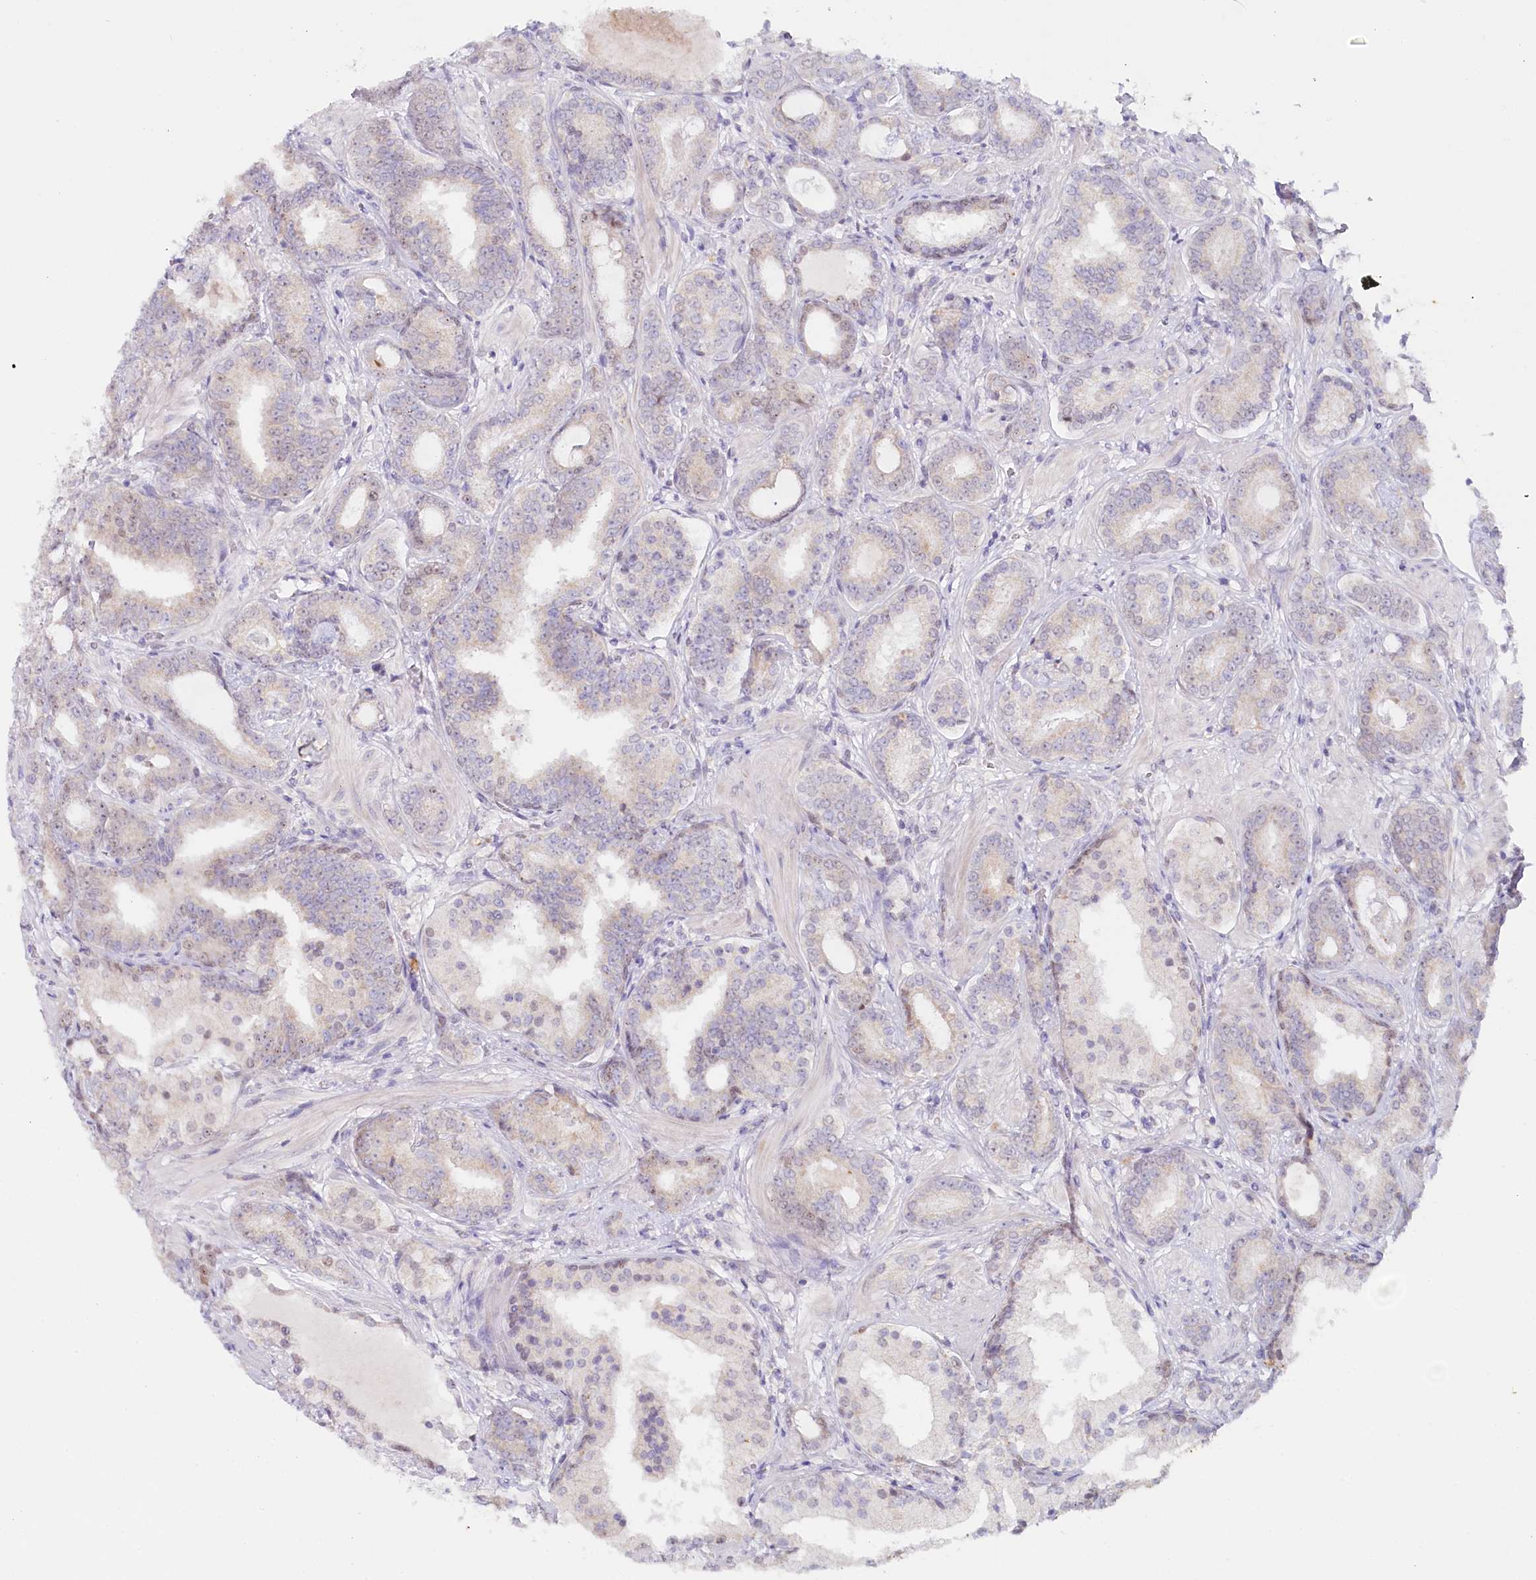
{"staining": {"intensity": "weak", "quantity": "<25%", "location": "nuclear"}, "tissue": "prostate cancer", "cell_type": "Tumor cells", "image_type": "cancer", "snomed": [{"axis": "morphology", "description": "Adenocarcinoma, High grade"}, {"axis": "topography", "description": "Prostate"}], "caption": "DAB immunohistochemical staining of human prostate adenocarcinoma (high-grade) shows no significant staining in tumor cells. The staining was performed using DAB (3,3'-diaminobenzidine) to visualize the protein expression in brown, while the nuclei were stained in blue with hematoxylin (Magnification: 20x).", "gene": "PSAPL1", "patient": {"sex": "male", "age": 58}}